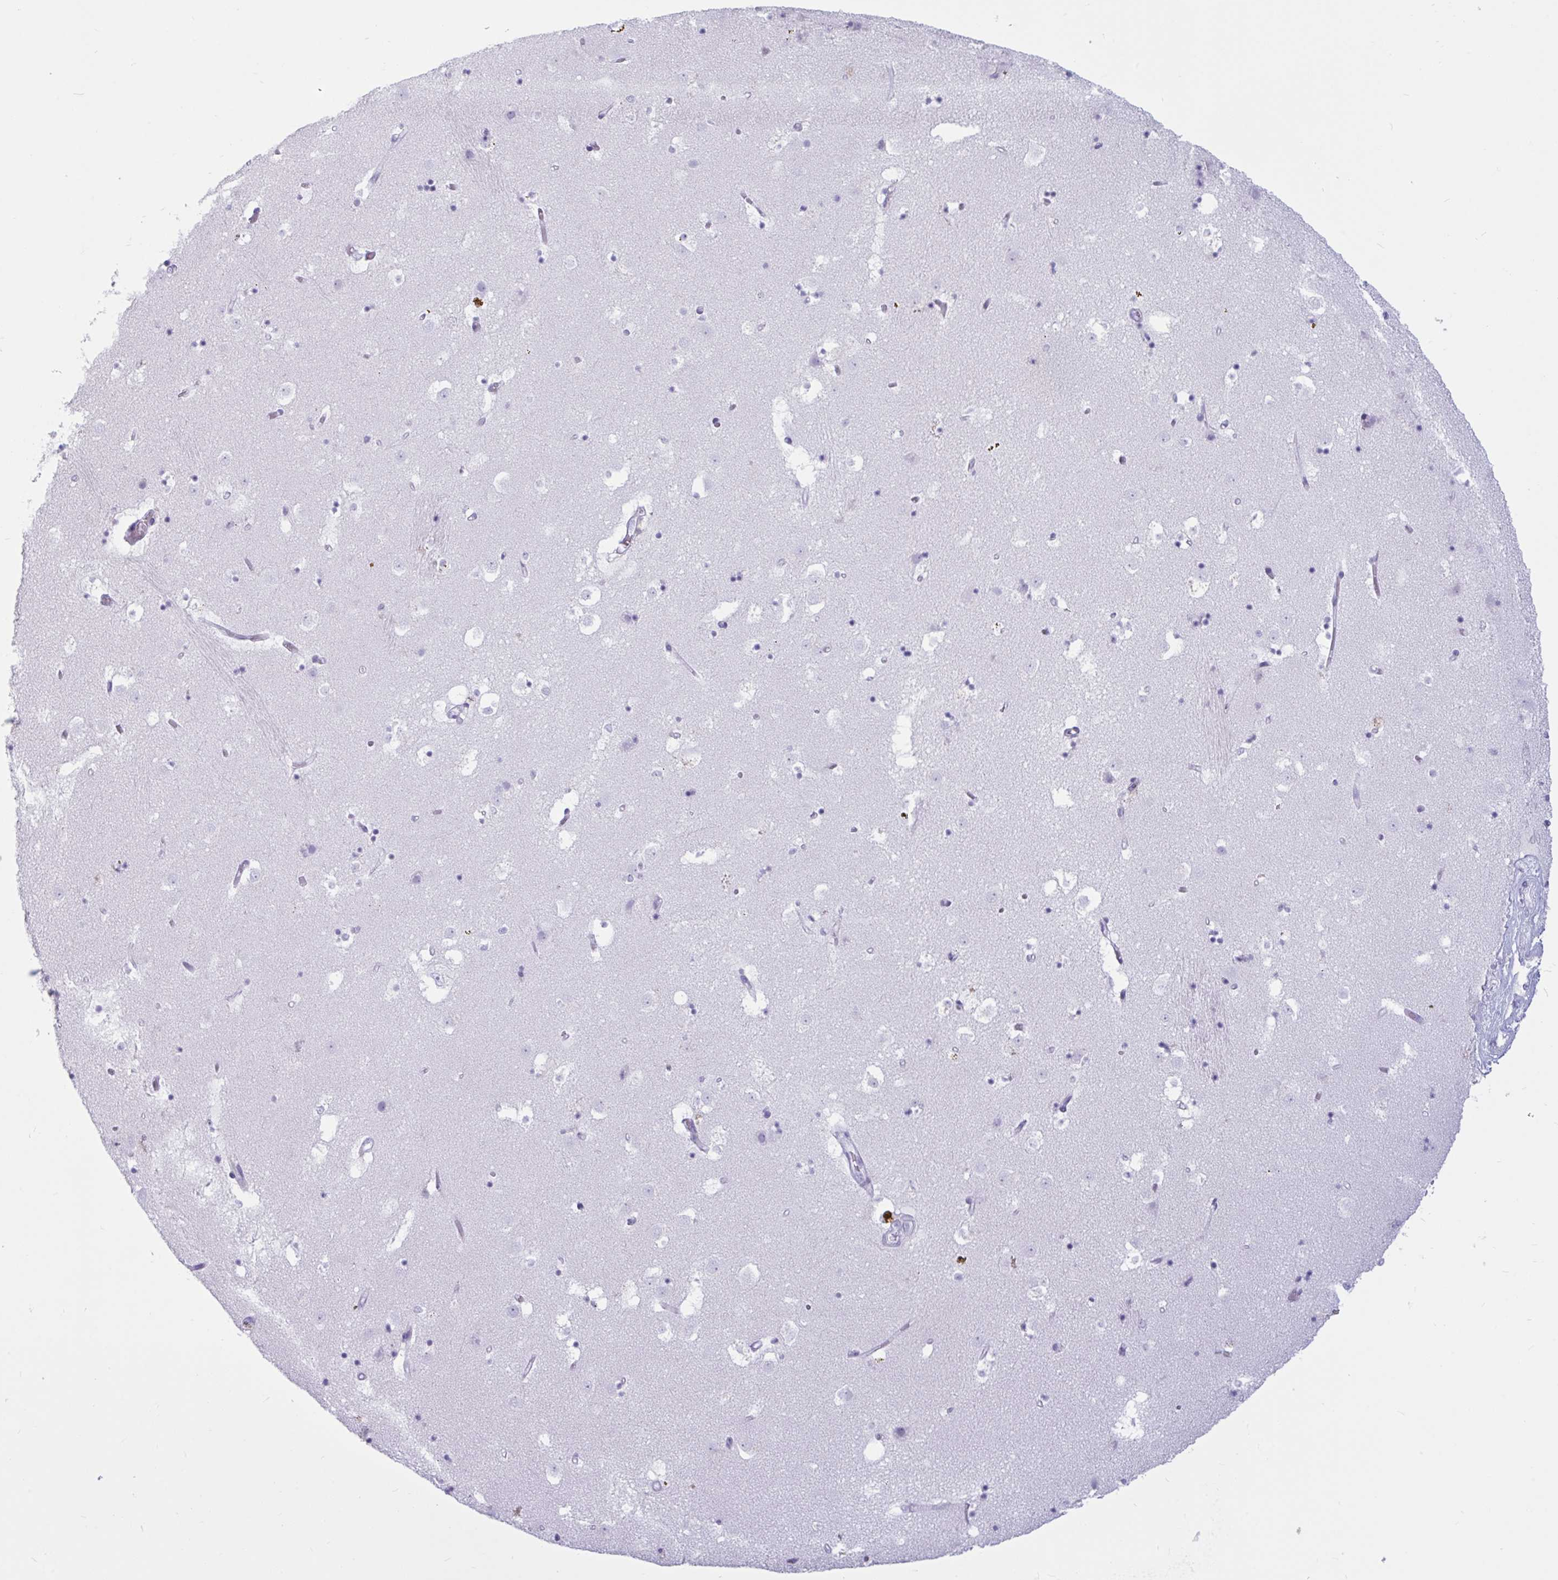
{"staining": {"intensity": "negative", "quantity": "none", "location": "none"}, "tissue": "caudate", "cell_type": "Glial cells", "image_type": "normal", "snomed": [{"axis": "morphology", "description": "Normal tissue, NOS"}, {"axis": "topography", "description": "Lateral ventricle wall"}], "caption": "Glial cells are negative for brown protein staining in unremarkable caudate. Brightfield microscopy of immunohistochemistry (IHC) stained with DAB (brown) and hematoxylin (blue), captured at high magnification.", "gene": "BBS10", "patient": {"sex": "male", "age": 58}}